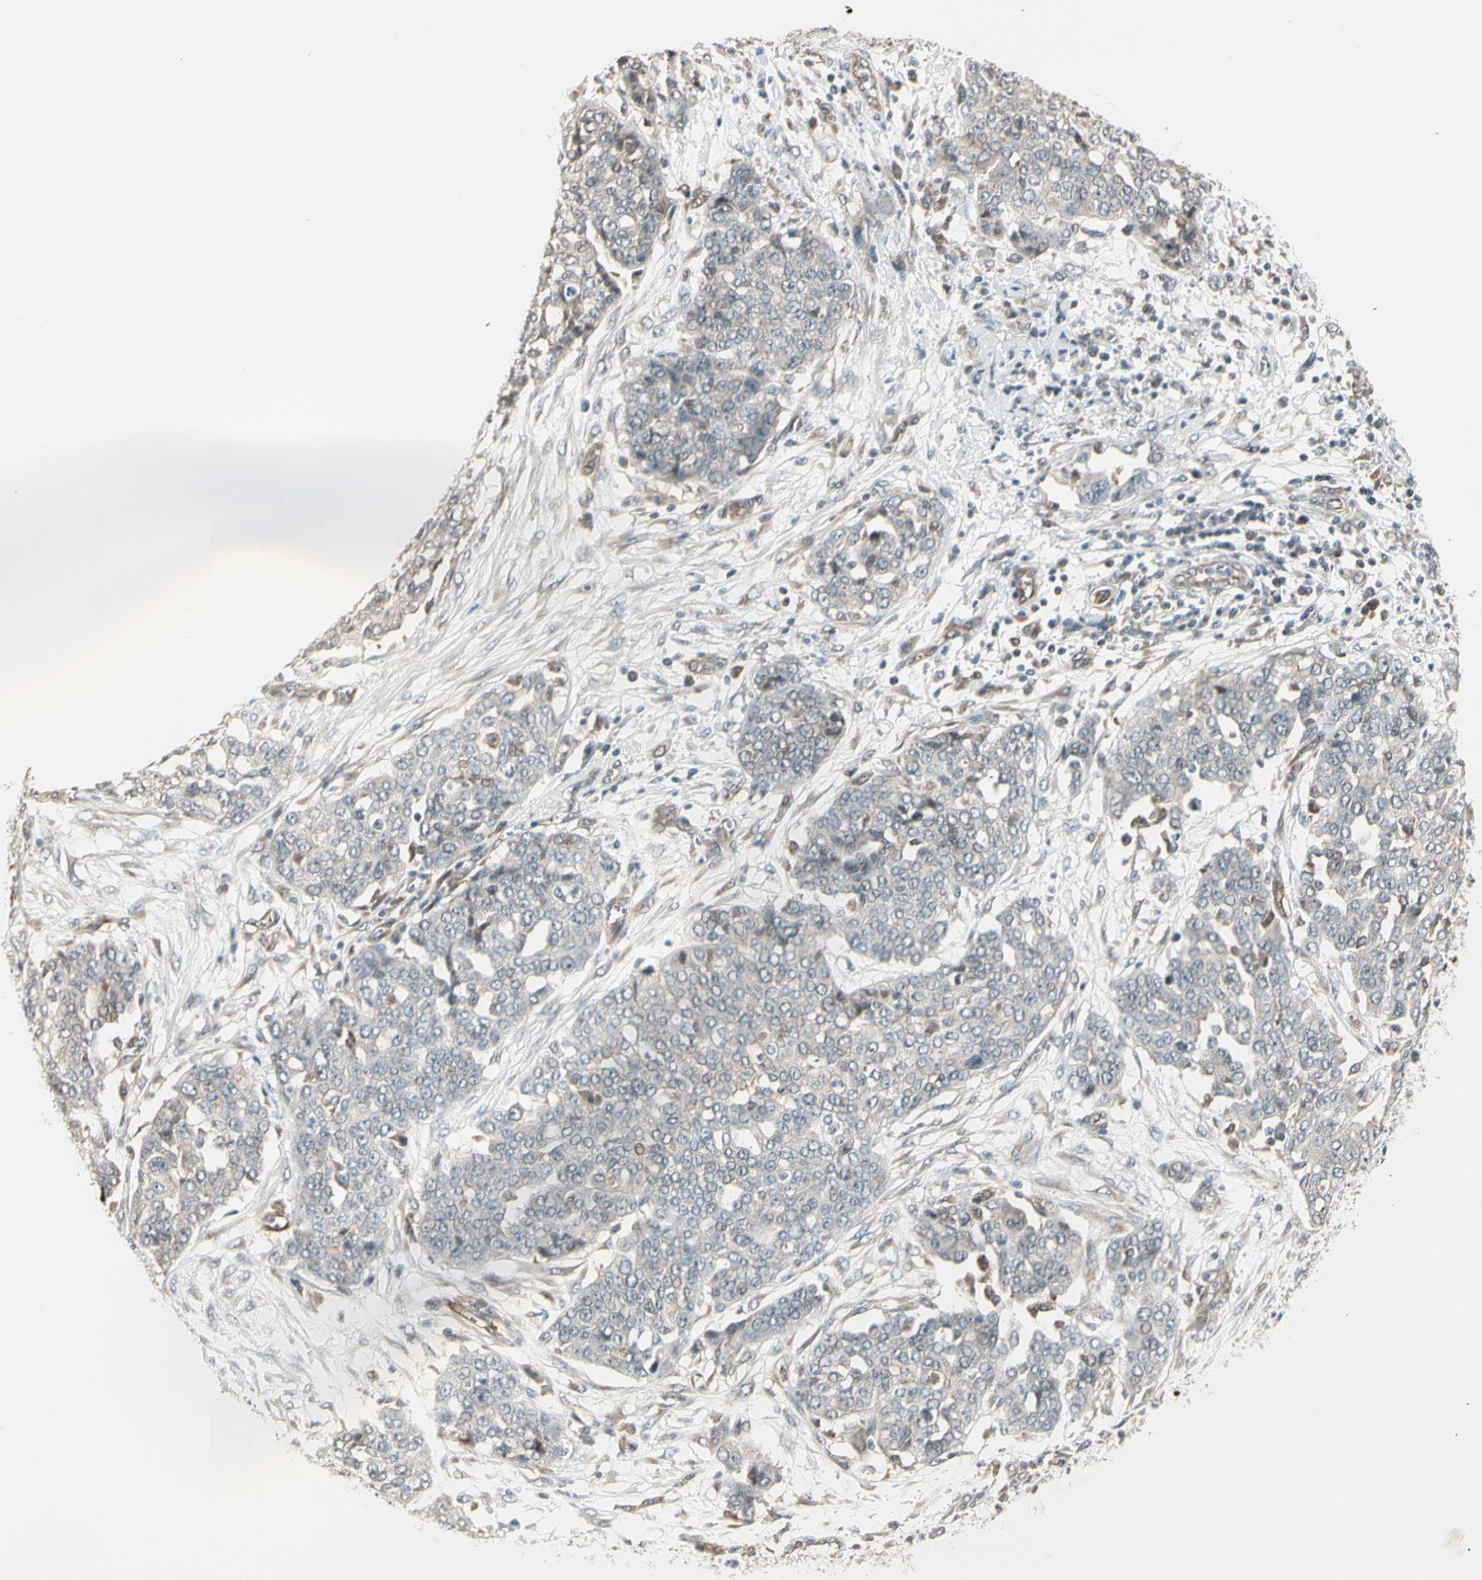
{"staining": {"intensity": "weak", "quantity": "<25%", "location": "cytoplasmic/membranous"}, "tissue": "ovarian cancer", "cell_type": "Tumor cells", "image_type": "cancer", "snomed": [{"axis": "morphology", "description": "Cystadenocarcinoma, serous, NOS"}, {"axis": "topography", "description": "Soft tissue"}, {"axis": "topography", "description": "Ovary"}], "caption": "This is an immunohistochemistry image of human serous cystadenocarcinoma (ovarian). There is no staining in tumor cells.", "gene": "SVBP", "patient": {"sex": "female", "age": 57}}